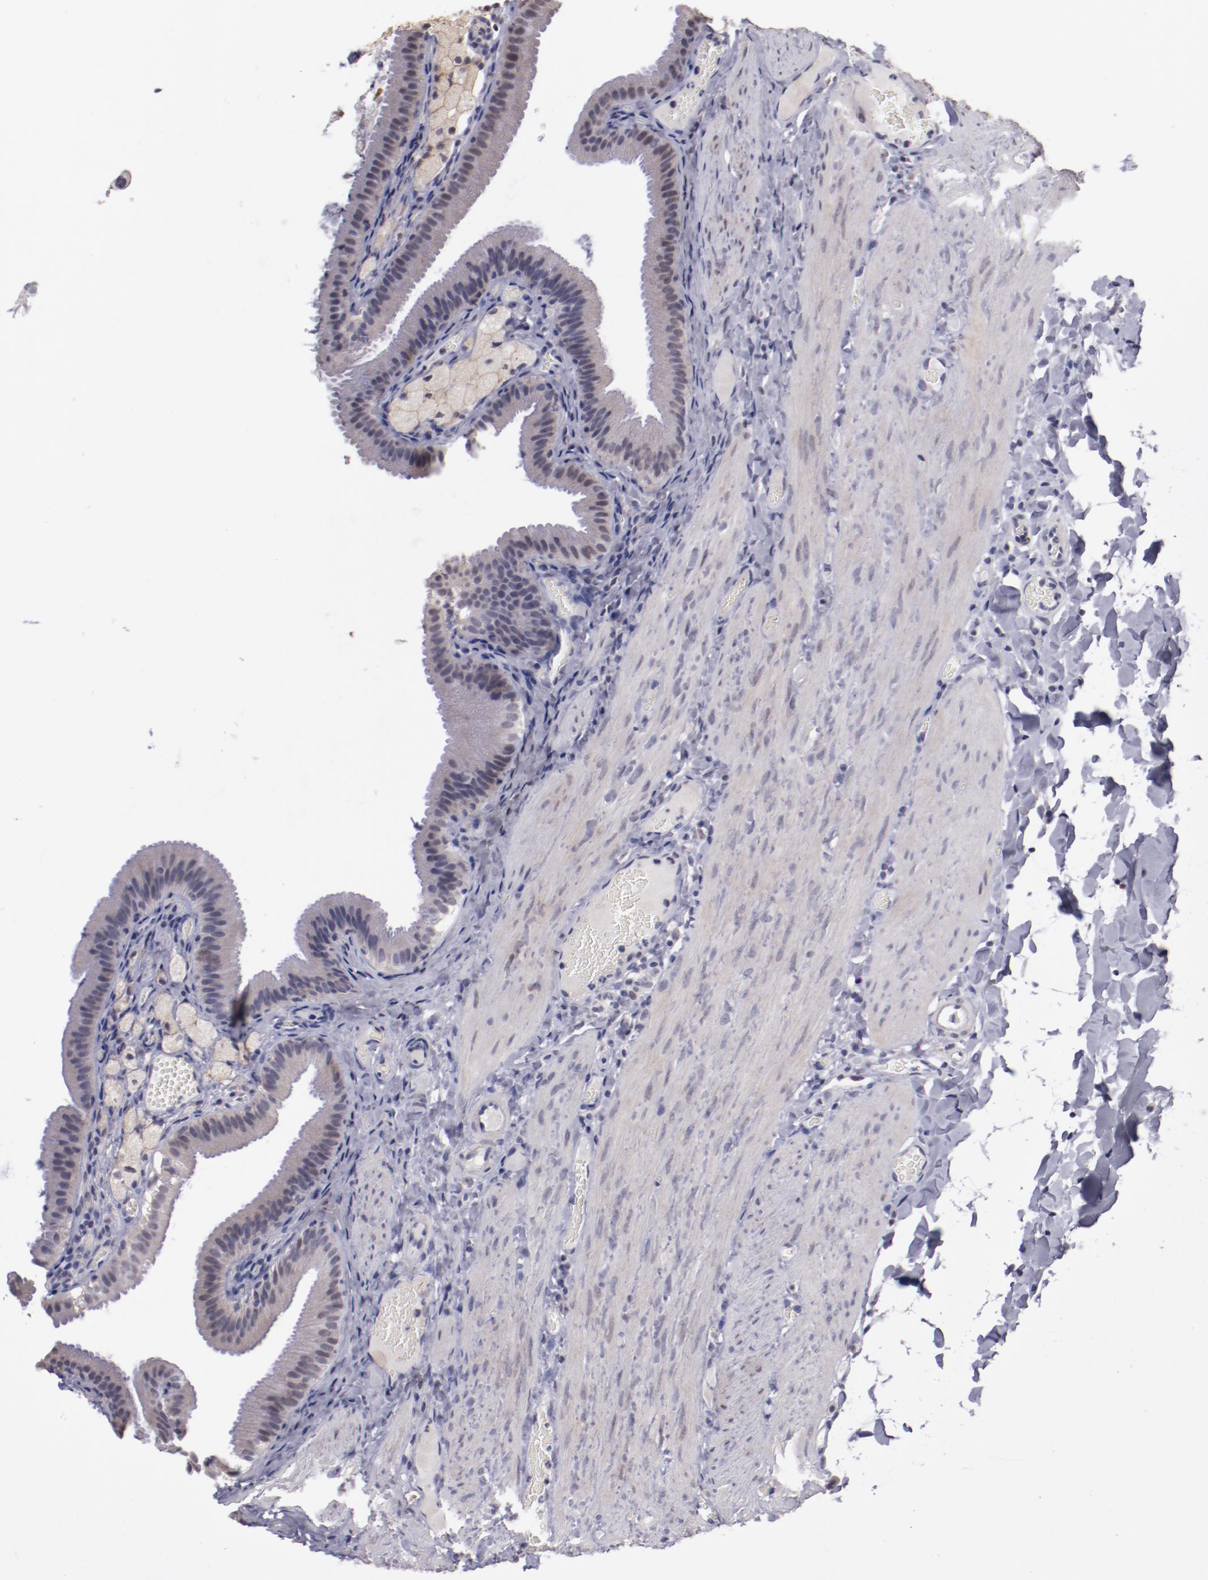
{"staining": {"intensity": "weak", "quantity": "25%-75%", "location": "cytoplasmic/membranous"}, "tissue": "gallbladder", "cell_type": "Glandular cells", "image_type": "normal", "snomed": [{"axis": "morphology", "description": "Normal tissue, NOS"}, {"axis": "topography", "description": "Gallbladder"}], "caption": "Protein expression analysis of normal human gallbladder reveals weak cytoplasmic/membranous positivity in approximately 25%-75% of glandular cells.", "gene": "NRXN3", "patient": {"sex": "female", "age": 24}}